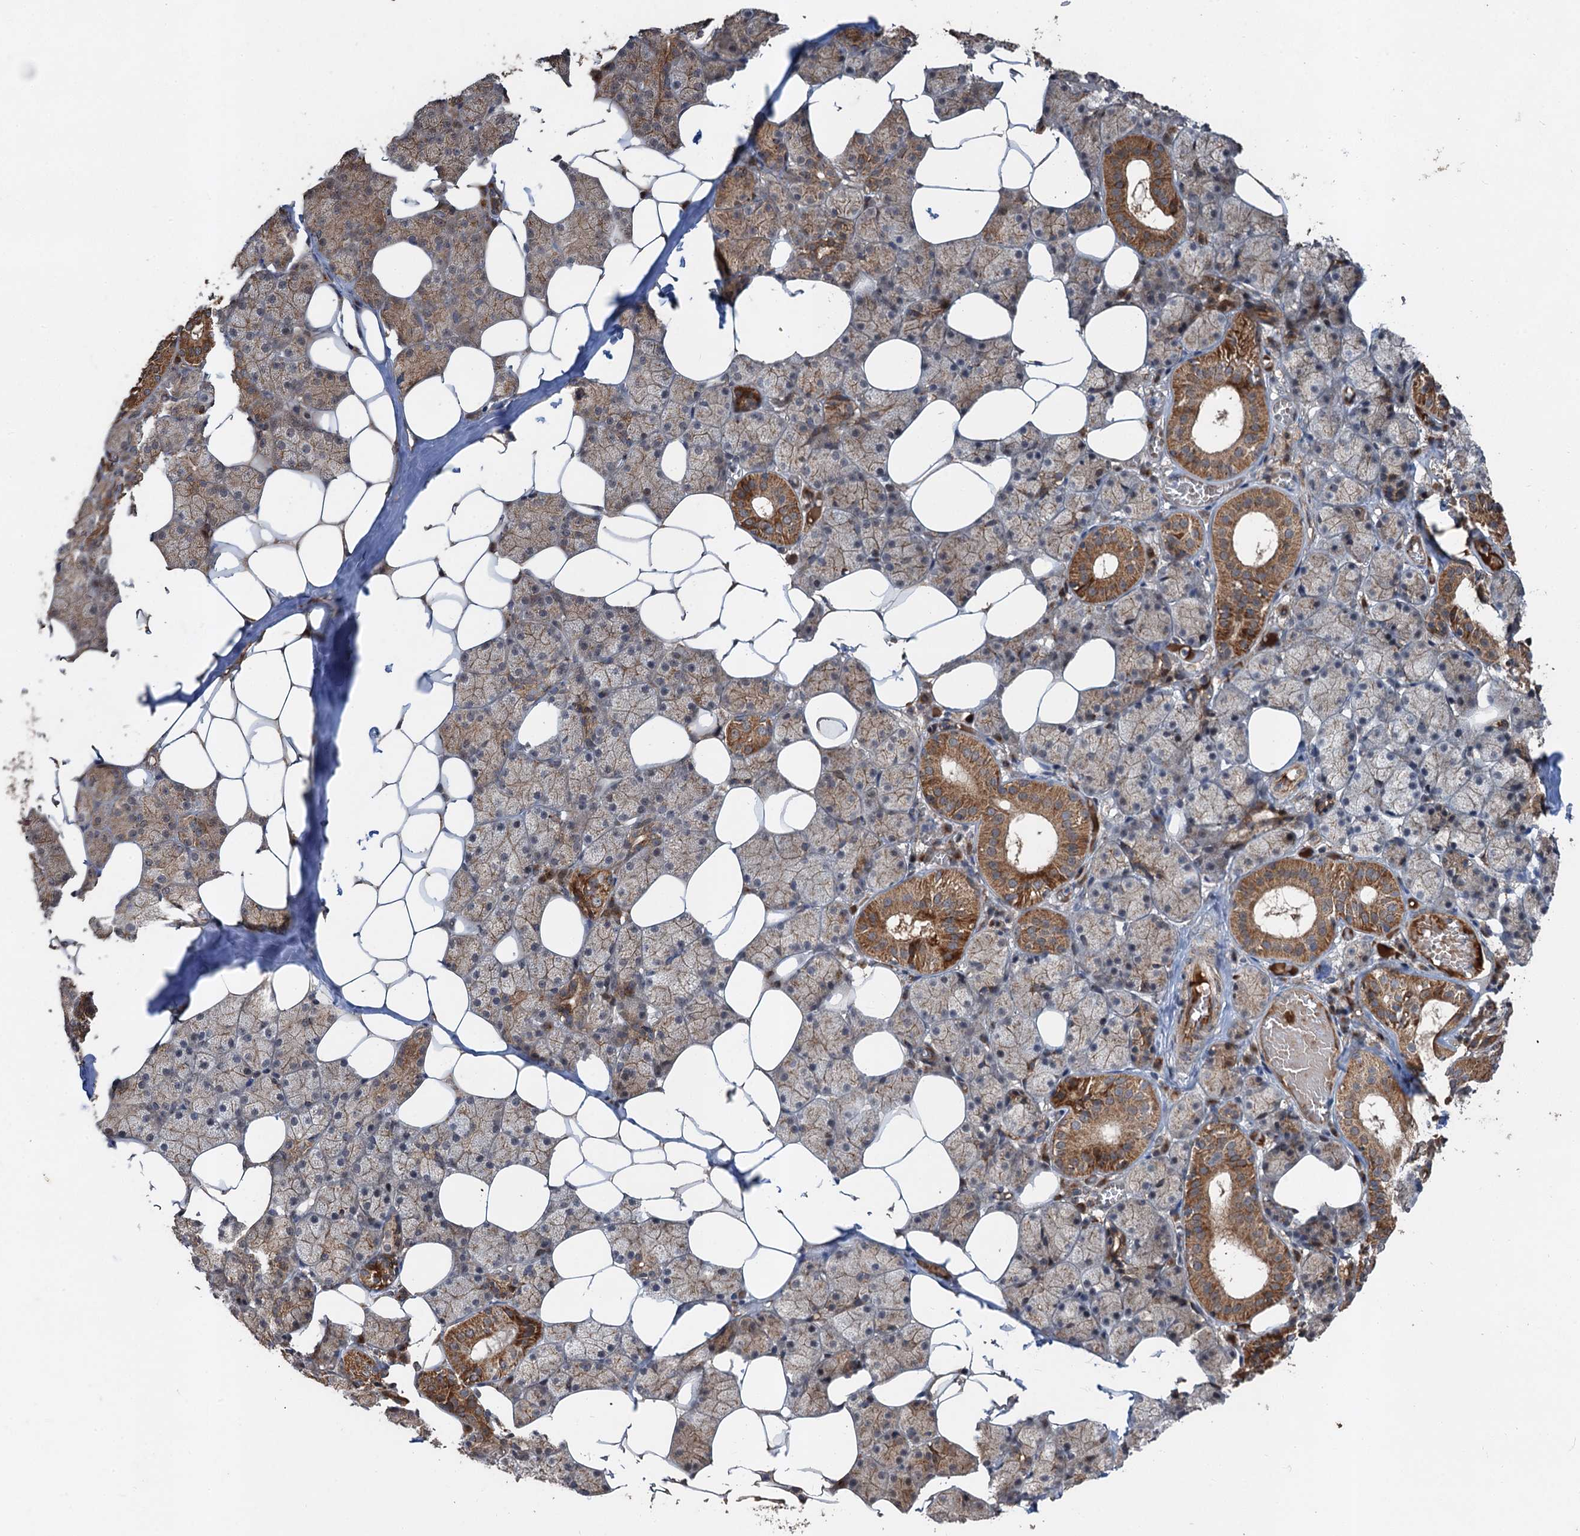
{"staining": {"intensity": "moderate", "quantity": "25%-75%", "location": "cytoplasmic/membranous"}, "tissue": "salivary gland", "cell_type": "Glandular cells", "image_type": "normal", "snomed": [{"axis": "morphology", "description": "Normal tissue, NOS"}, {"axis": "topography", "description": "Salivary gland"}], "caption": "Glandular cells display medium levels of moderate cytoplasmic/membranous positivity in about 25%-75% of cells in unremarkable human salivary gland.", "gene": "DEXI", "patient": {"sex": "female", "age": 33}}